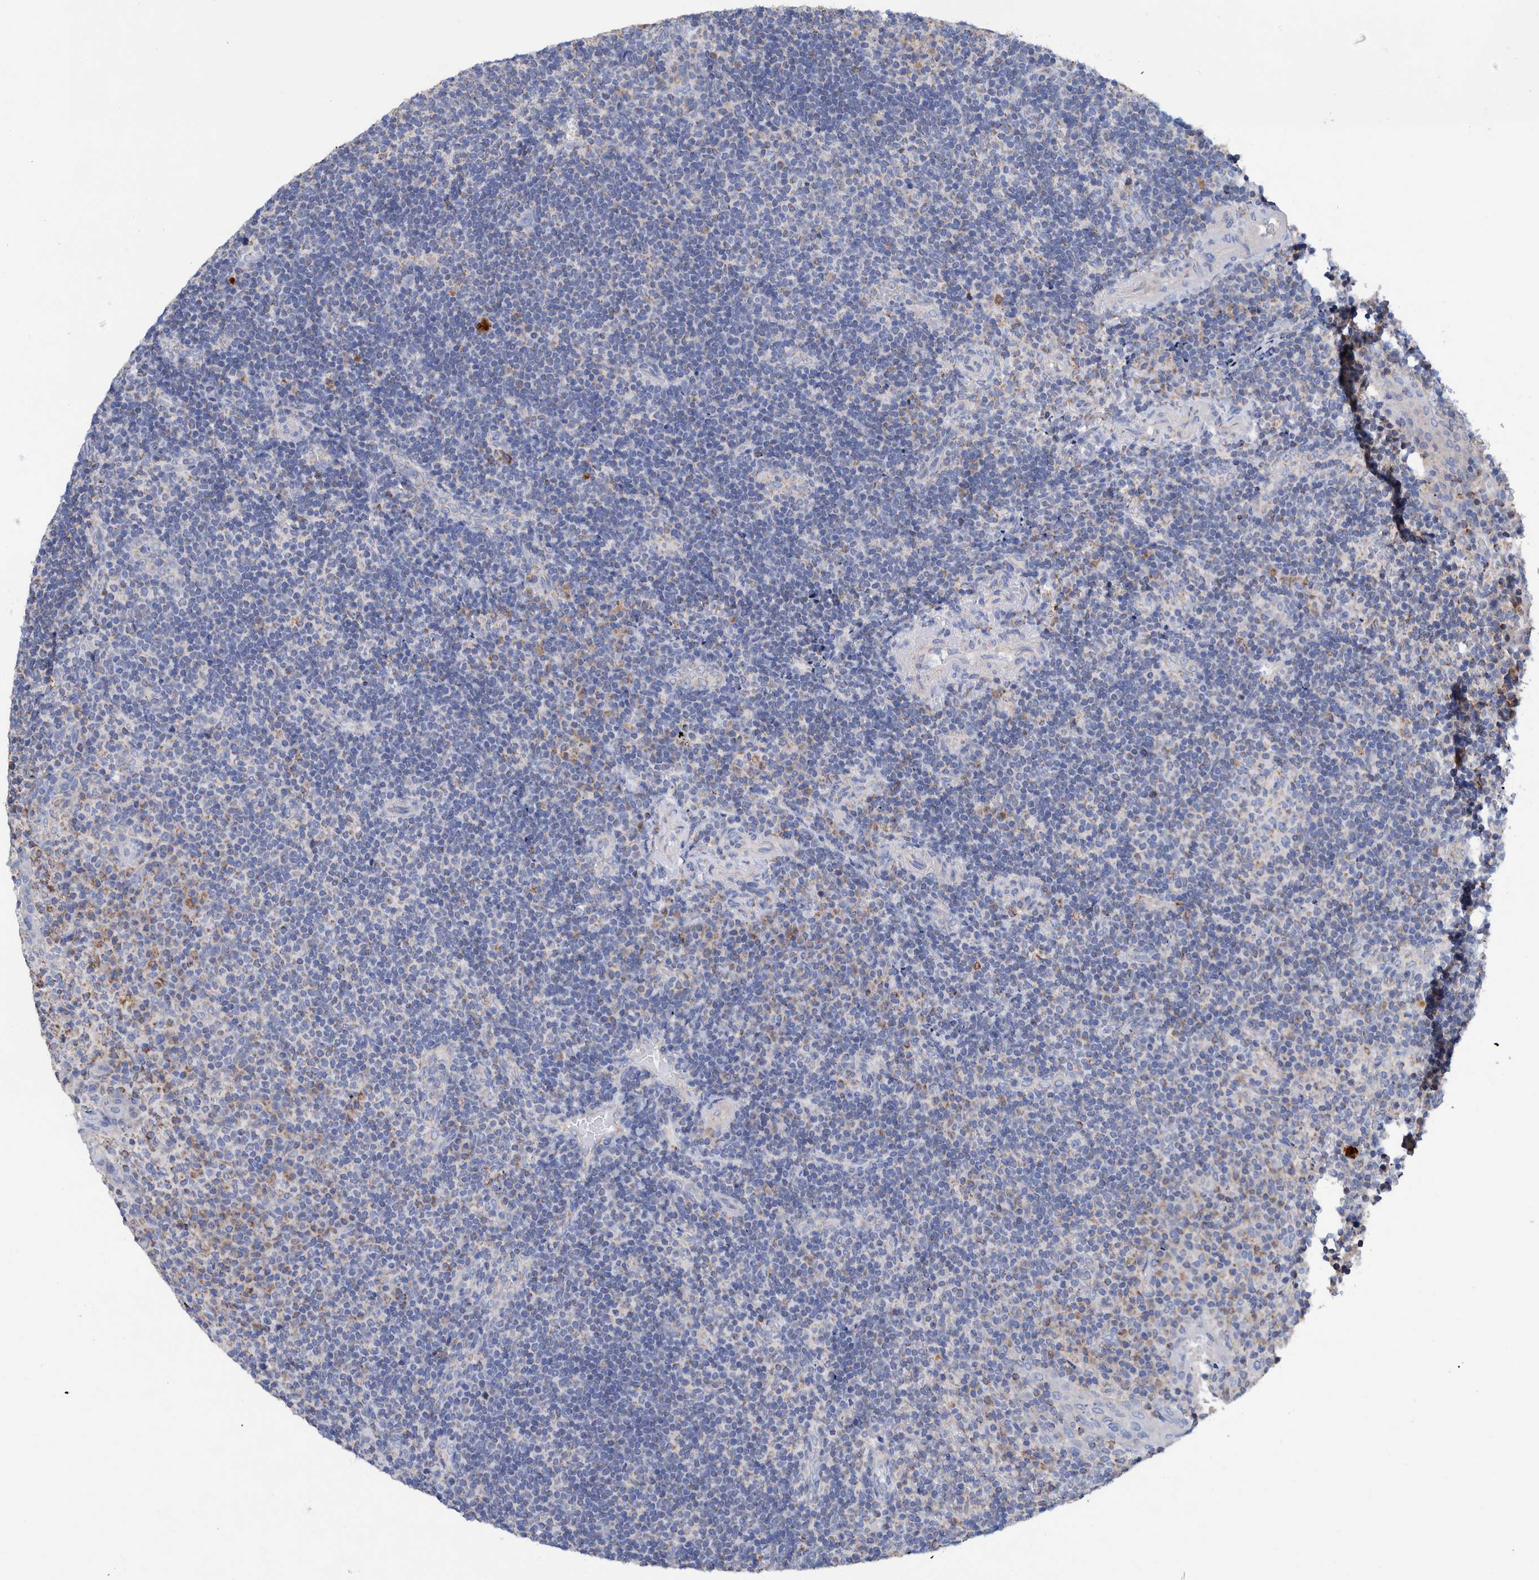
{"staining": {"intensity": "negative", "quantity": "none", "location": "none"}, "tissue": "lymphoma", "cell_type": "Tumor cells", "image_type": "cancer", "snomed": [{"axis": "morphology", "description": "Malignant lymphoma, non-Hodgkin's type, High grade"}, {"axis": "topography", "description": "Tonsil"}], "caption": "The immunohistochemistry (IHC) image has no significant staining in tumor cells of malignant lymphoma, non-Hodgkin's type (high-grade) tissue.", "gene": "DECR1", "patient": {"sex": "female", "age": 36}}